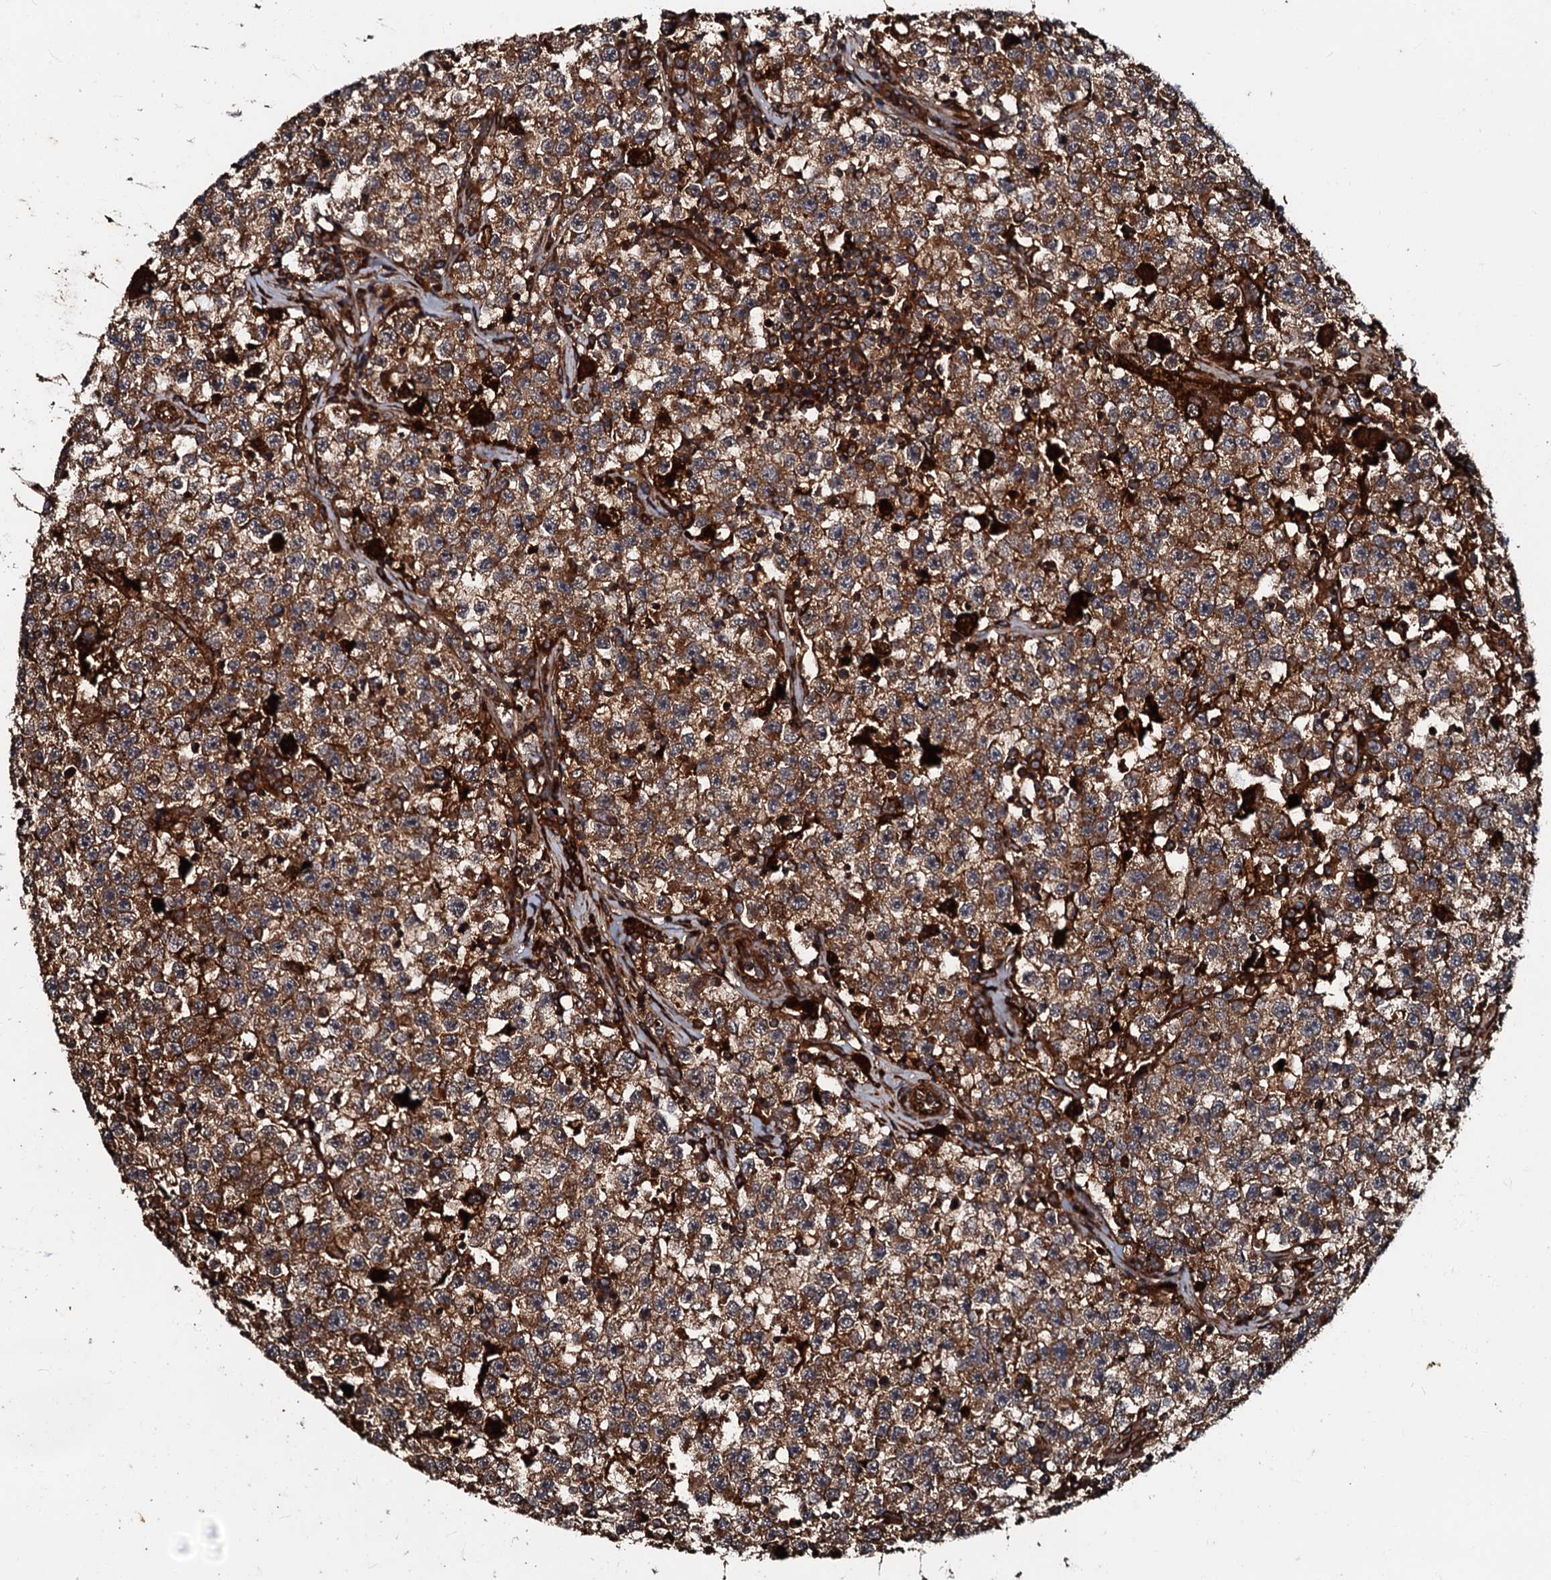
{"staining": {"intensity": "moderate", "quantity": ">75%", "location": "cytoplasmic/membranous"}, "tissue": "testis cancer", "cell_type": "Tumor cells", "image_type": "cancer", "snomed": [{"axis": "morphology", "description": "Seminoma, NOS"}, {"axis": "topography", "description": "Testis"}], "caption": "IHC photomicrograph of neoplastic tissue: seminoma (testis) stained using IHC reveals medium levels of moderate protein expression localized specifically in the cytoplasmic/membranous of tumor cells, appearing as a cytoplasmic/membranous brown color.", "gene": "BLOC1S6", "patient": {"sex": "male", "age": 22}}